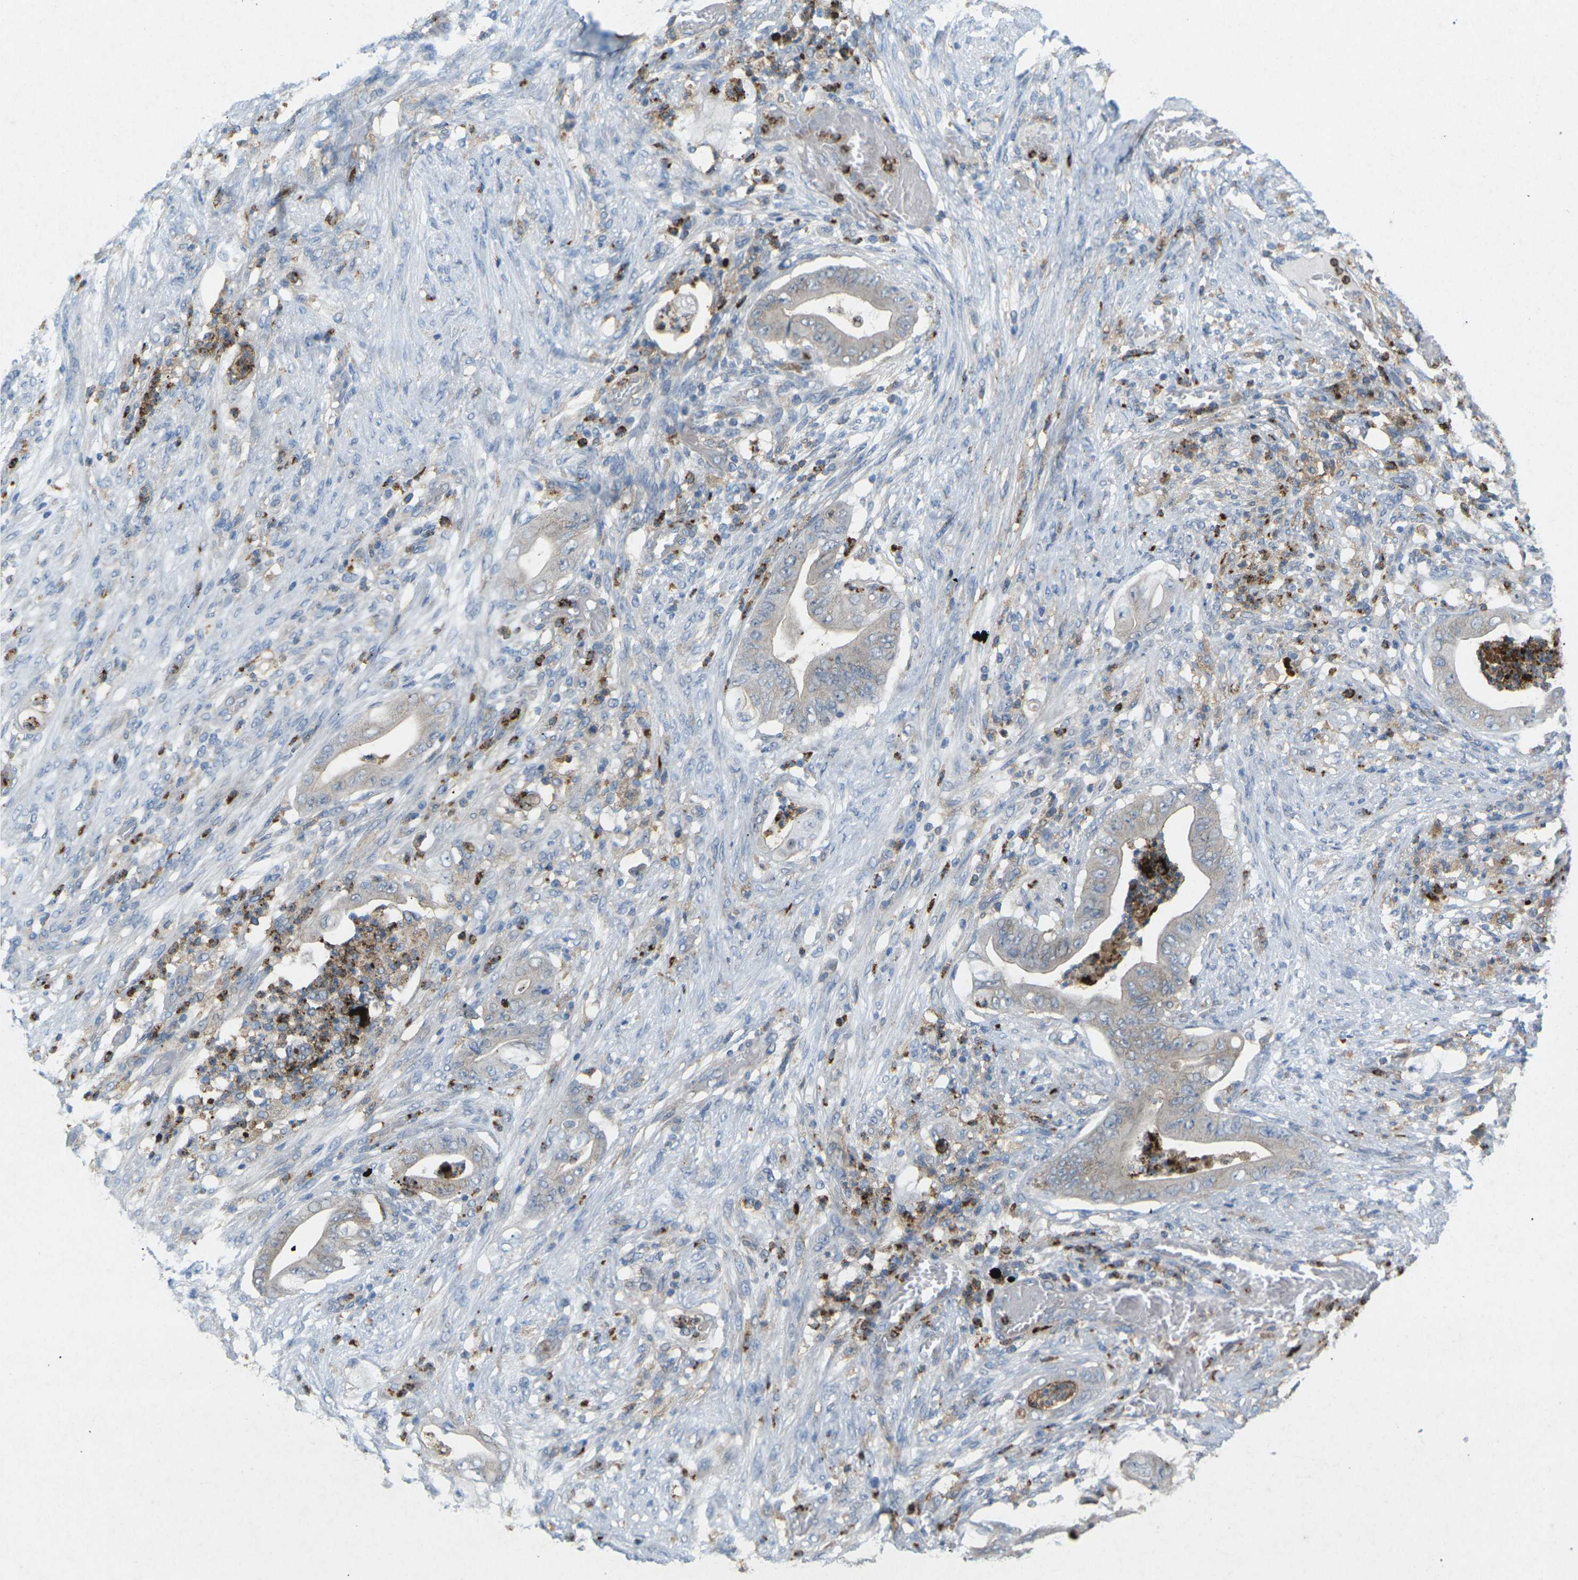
{"staining": {"intensity": "weak", "quantity": "<25%", "location": "cytoplasmic/membranous"}, "tissue": "stomach cancer", "cell_type": "Tumor cells", "image_type": "cancer", "snomed": [{"axis": "morphology", "description": "Adenocarcinoma, NOS"}, {"axis": "topography", "description": "Stomach"}], "caption": "This is an immunohistochemistry histopathology image of human adenocarcinoma (stomach). There is no positivity in tumor cells.", "gene": "STK11", "patient": {"sex": "female", "age": 73}}